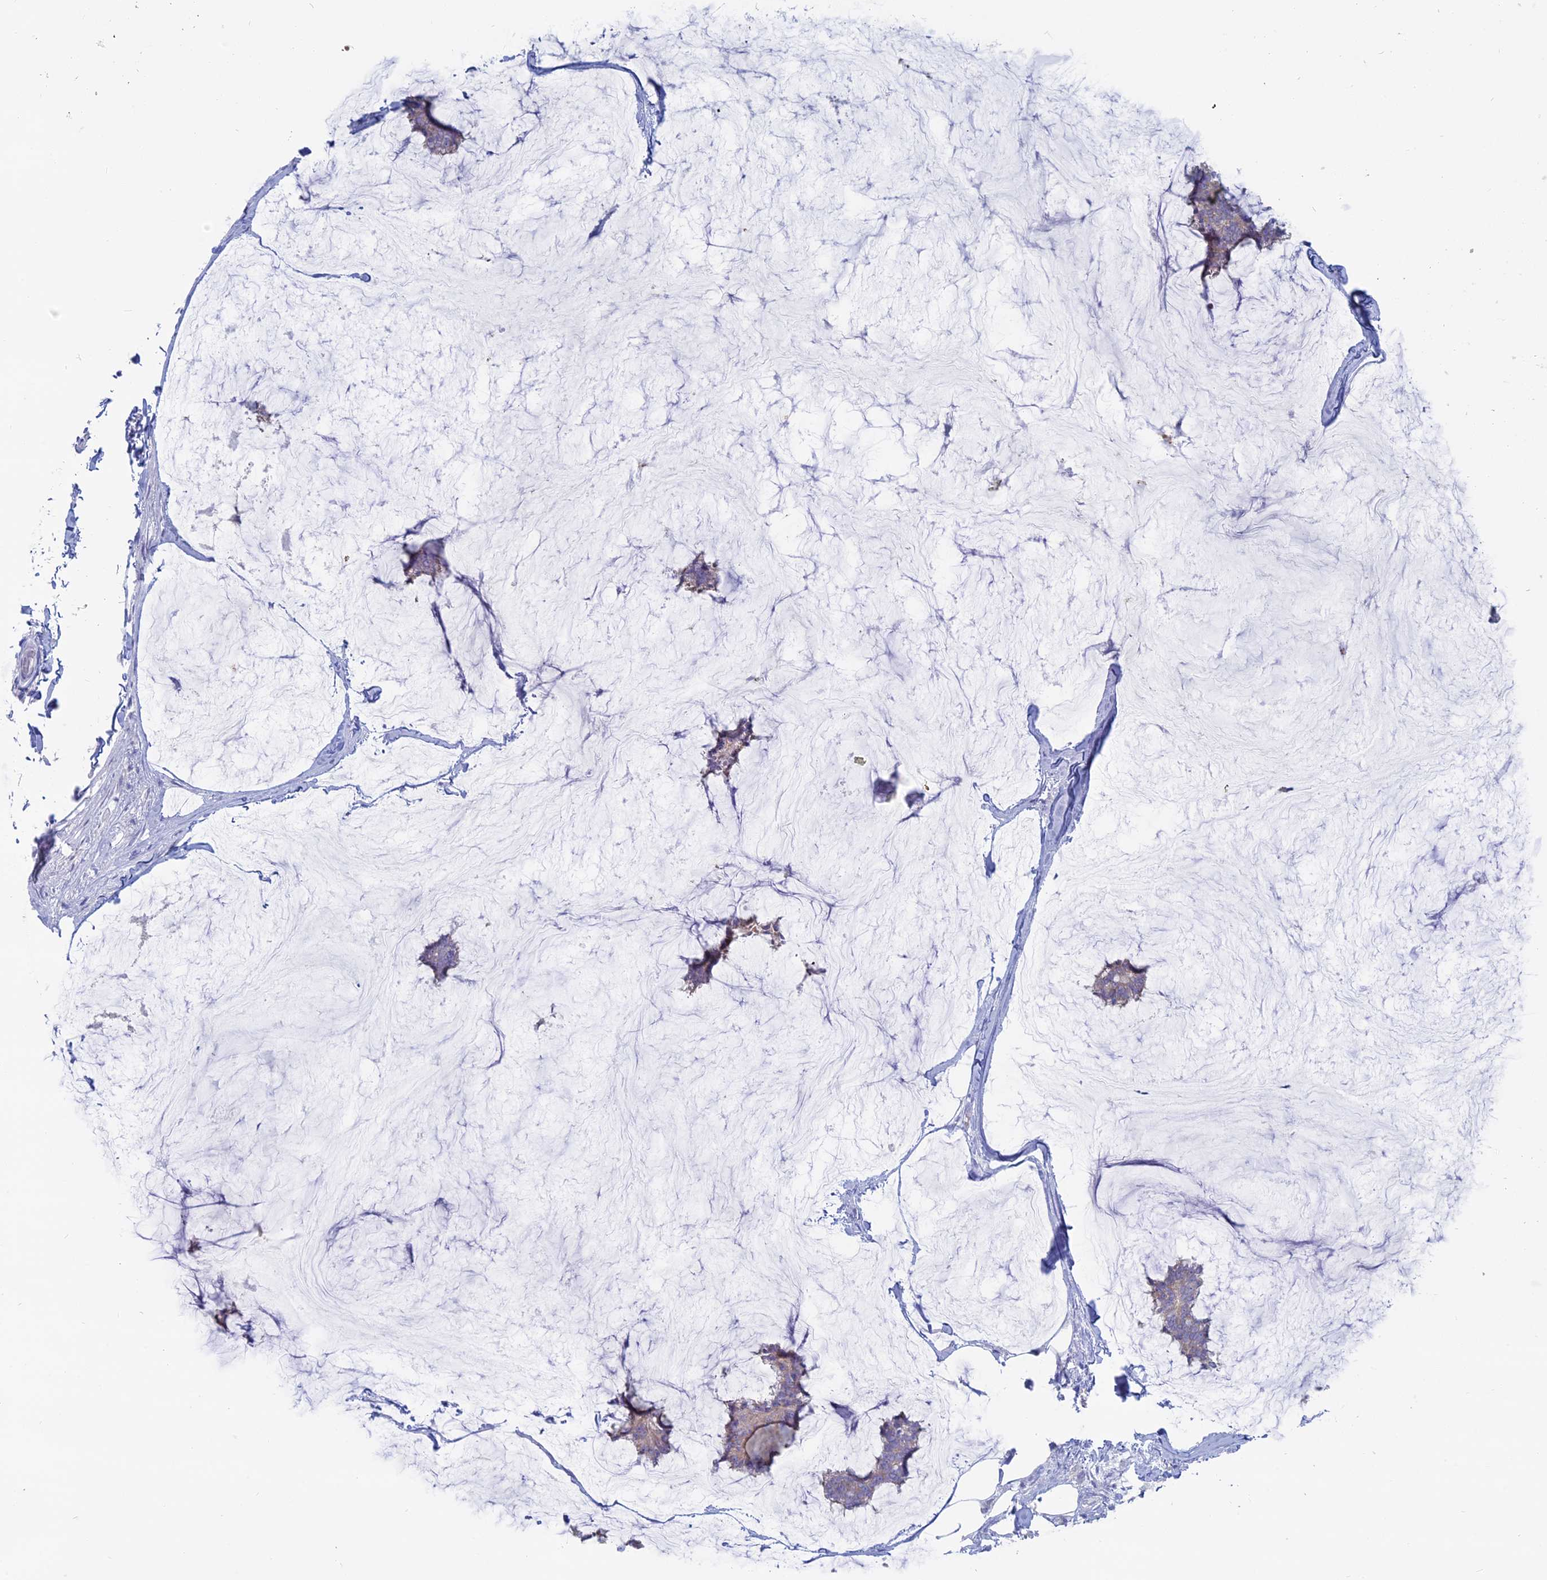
{"staining": {"intensity": "negative", "quantity": "none", "location": "none"}, "tissue": "breast cancer", "cell_type": "Tumor cells", "image_type": "cancer", "snomed": [{"axis": "morphology", "description": "Duct carcinoma"}, {"axis": "topography", "description": "Breast"}], "caption": "This is an immunohistochemistry (IHC) image of human breast cancer. There is no staining in tumor cells.", "gene": "TBC1D30", "patient": {"sex": "female", "age": 93}}